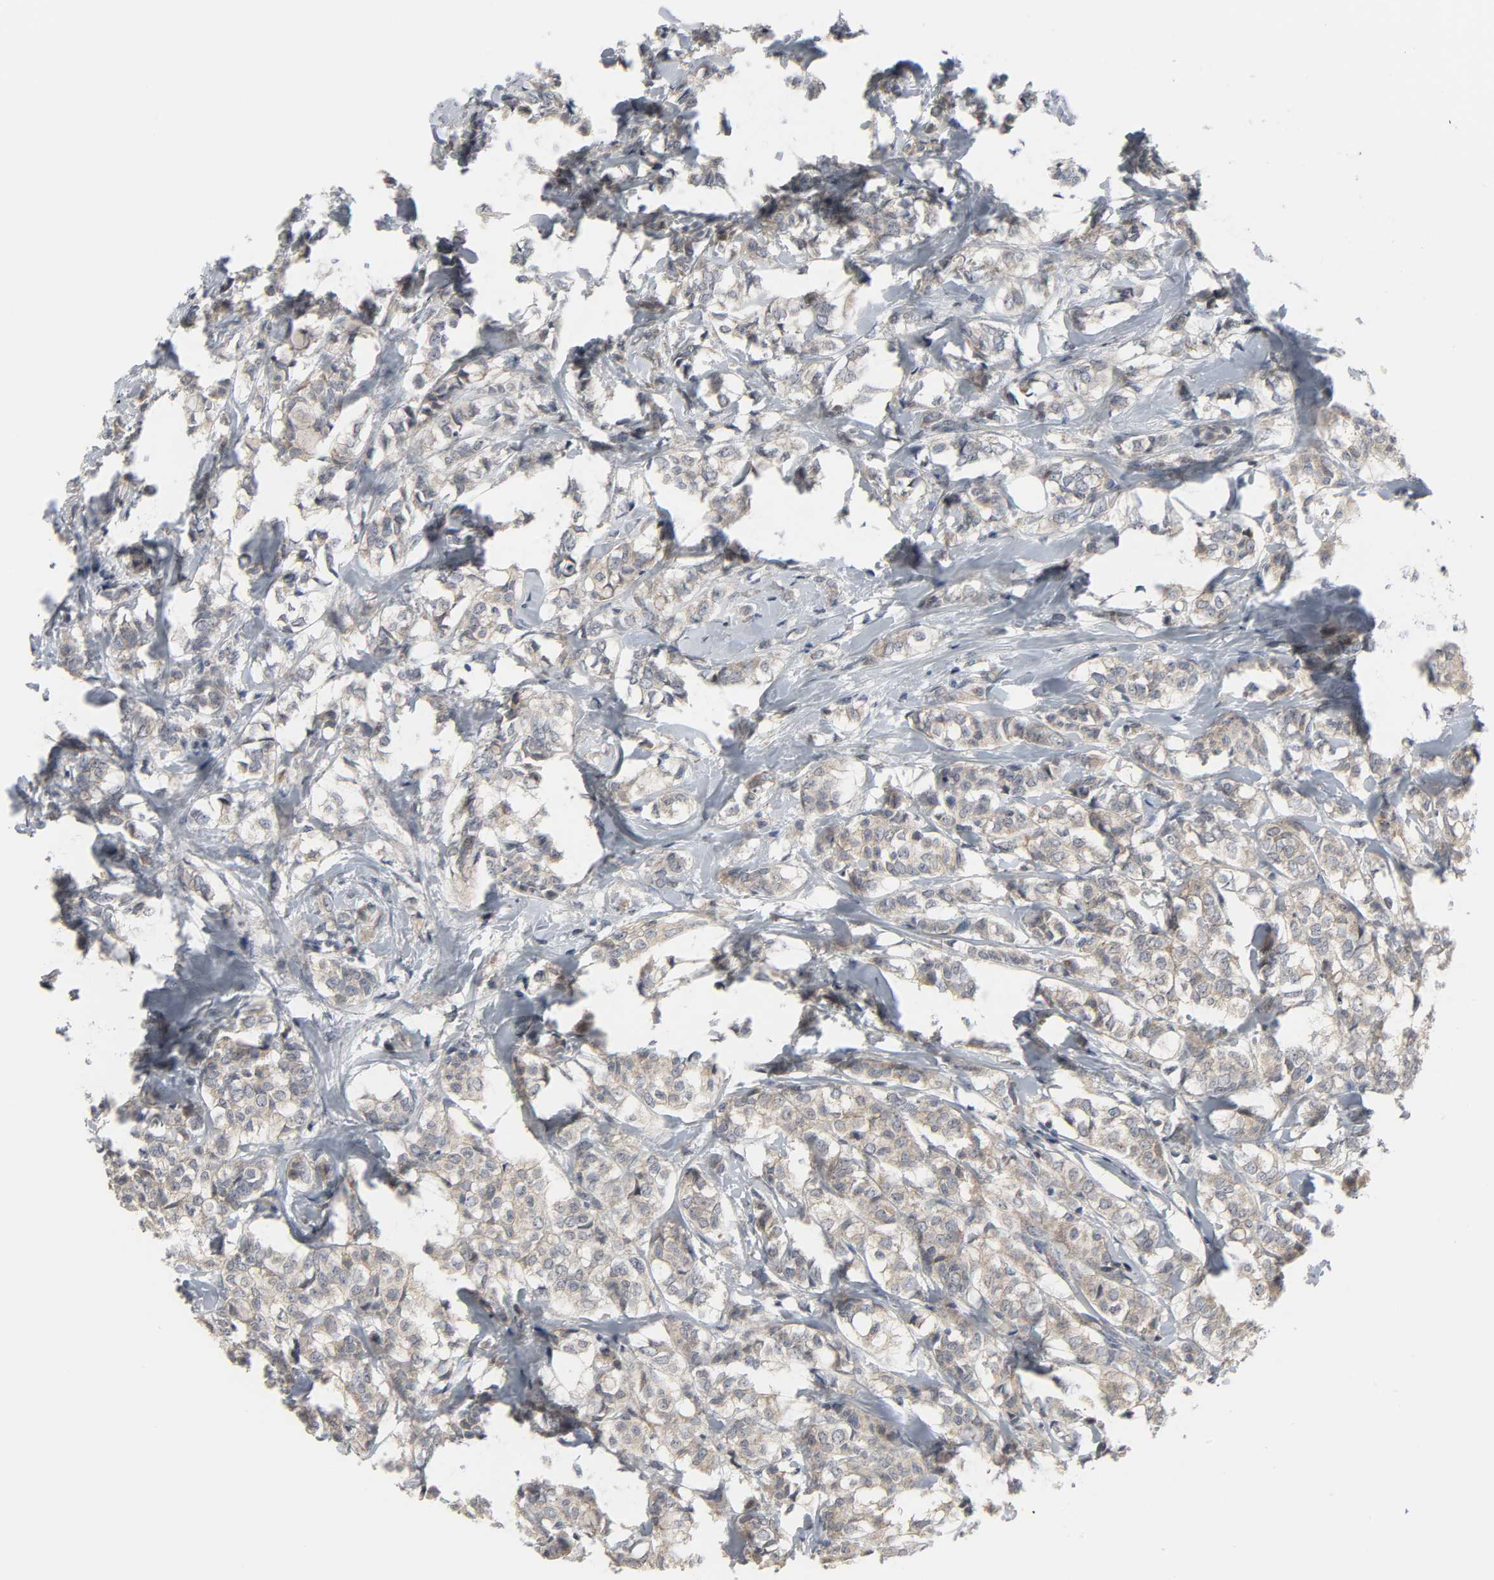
{"staining": {"intensity": "moderate", "quantity": ">75%", "location": "cytoplasmic/membranous"}, "tissue": "breast cancer", "cell_type": "Tumor cells", "image_type": "cancer", "snomed": [{"axis": "morphology", "description": "Lobular carcinoma"}, {"axis": "topography", "description": "Breast"}], "caption": "Tumor cells reveal medium levels of moderate cytoplasmic/membranous expression in approximately >75% of cells in human breast cancer.", "gene": "CLIP1", "patient": {"sex": "female", "age": 60}}